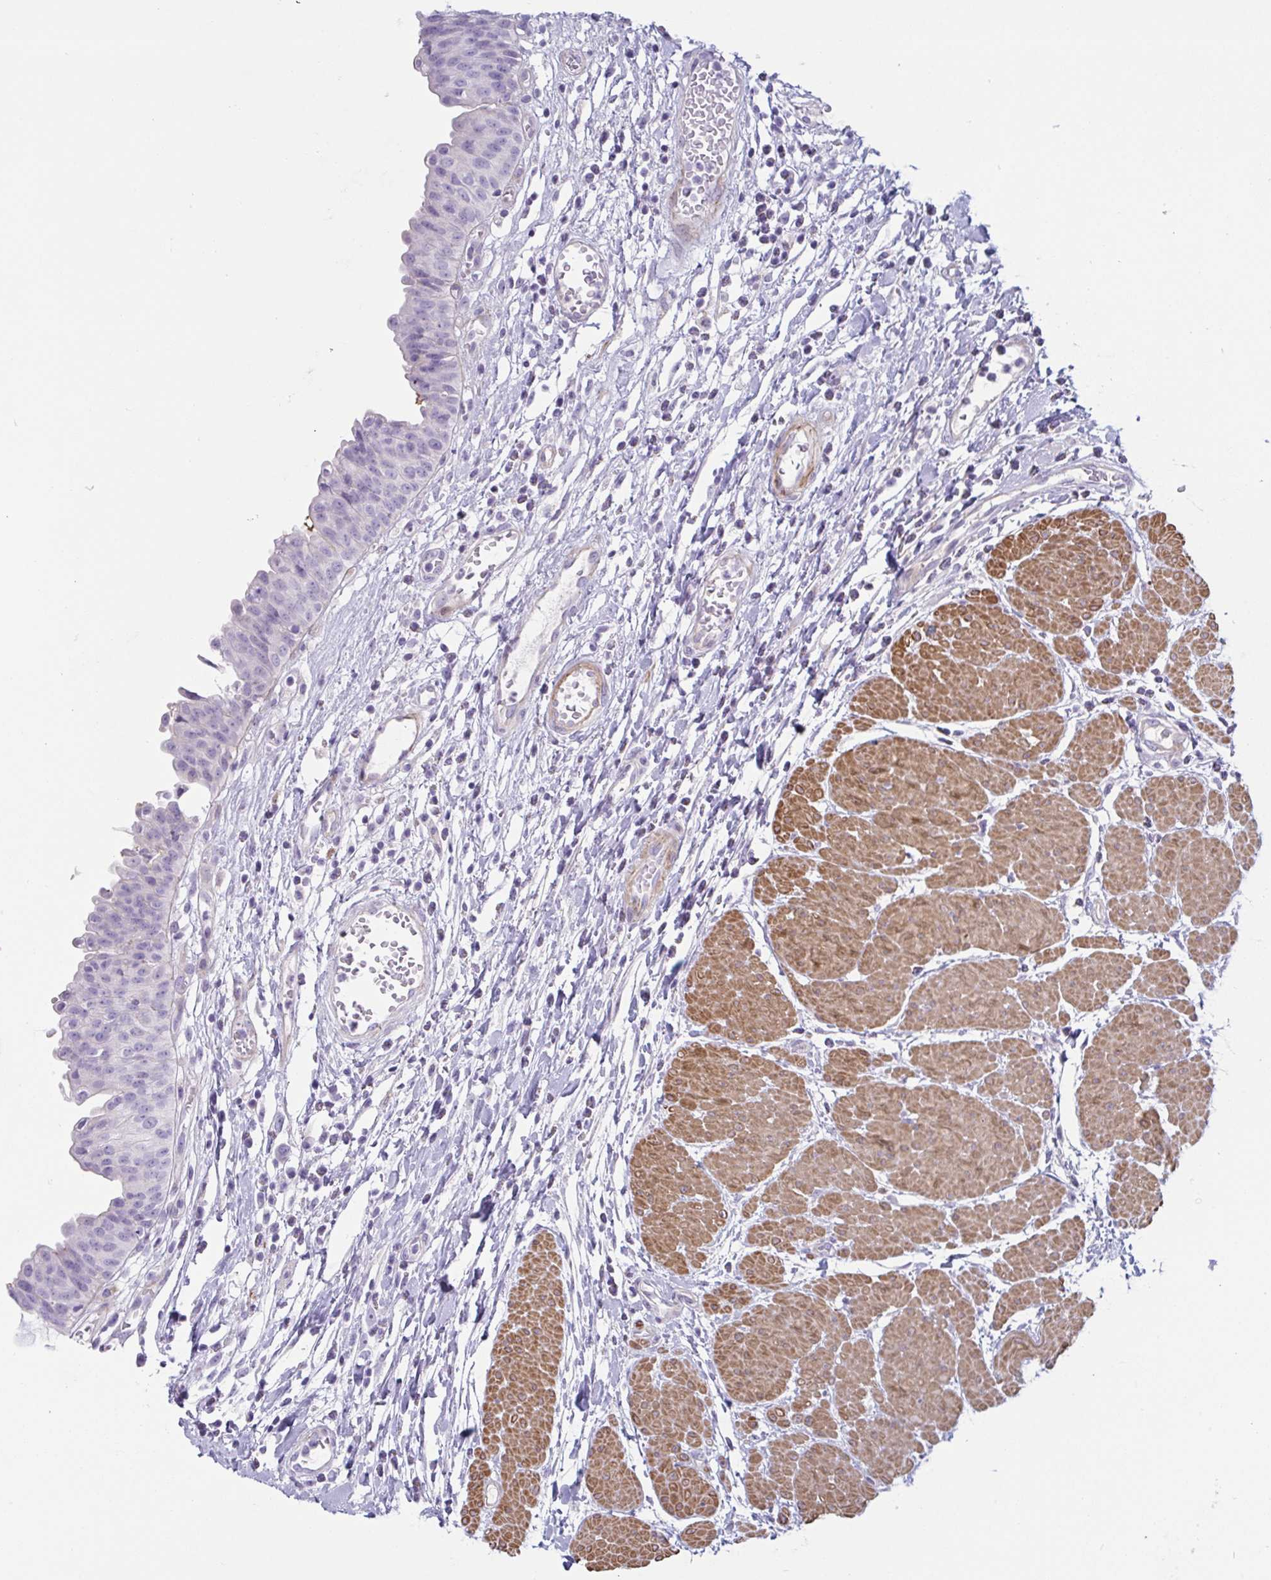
{"staining": {"intensity": "negative", "quantity": "none", "location": "none"}, "tissue": "urinary bladder", "cell_type": "Urothelial cells", "image_type": "normal", "snomed": [{"axis": "morphology", "description": "Normal tissue, NOS"}, {"axis": "topography", "description": "Urinary bladder"}], "caption": "This micrograph is of benign urinary bladder stained with immunohistochemistry (IHC) to label a protein in brown with the nuclei are counter-stained blue. There is no expression in urothelial cells. The staining is performed using DAB (3,3'-diaminobenzidine) brown chromogen with nuclei counter-stained in using hematoxylin.", "gene": "OR5P3", "patient": {"sex": "male", "age": 64}}